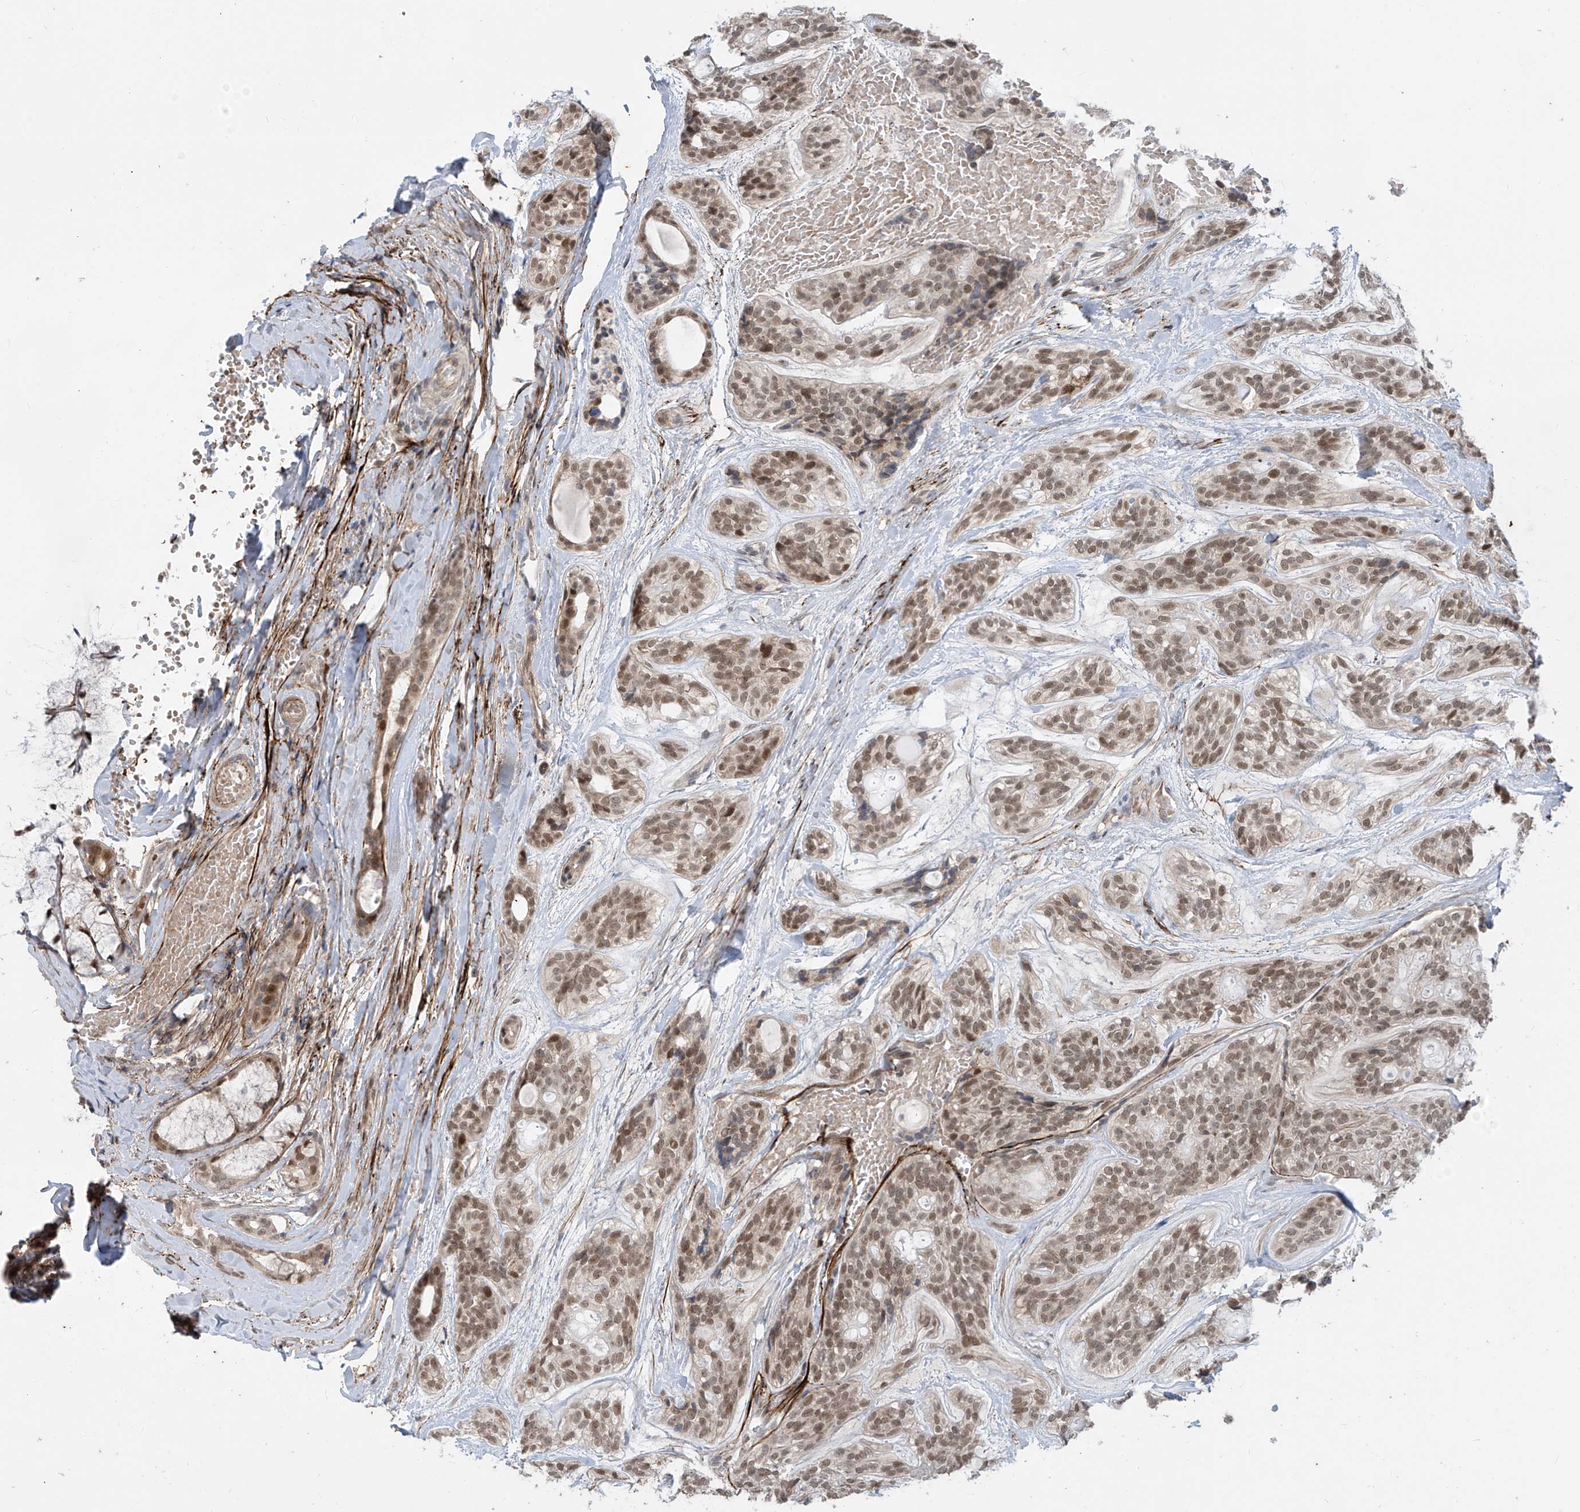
{"staining": {"intensity": "moderate", "quantity": ">75%", "location": "nuclear"}, "tissue": "head and neck cancer", "cell_type": "Tumor cells", "image_type": "cancer", "snomed": [{"axis": "morphology", "description": "Adenocarcinoma, NOS"}, {"axis": "topography", "description": "Head-Neck"}], "caption": "Moderate nuclear staining is seen in approximately >75% of tumor cells in head and neck cancer. The staining was performed using DAB to visualize the protein expression in brown, while the nuclei were stained in blue with hematoxylin (Magnification: 20x).", "gene": "LAGE3", "patient": {"sex": "male", "age": 66}}